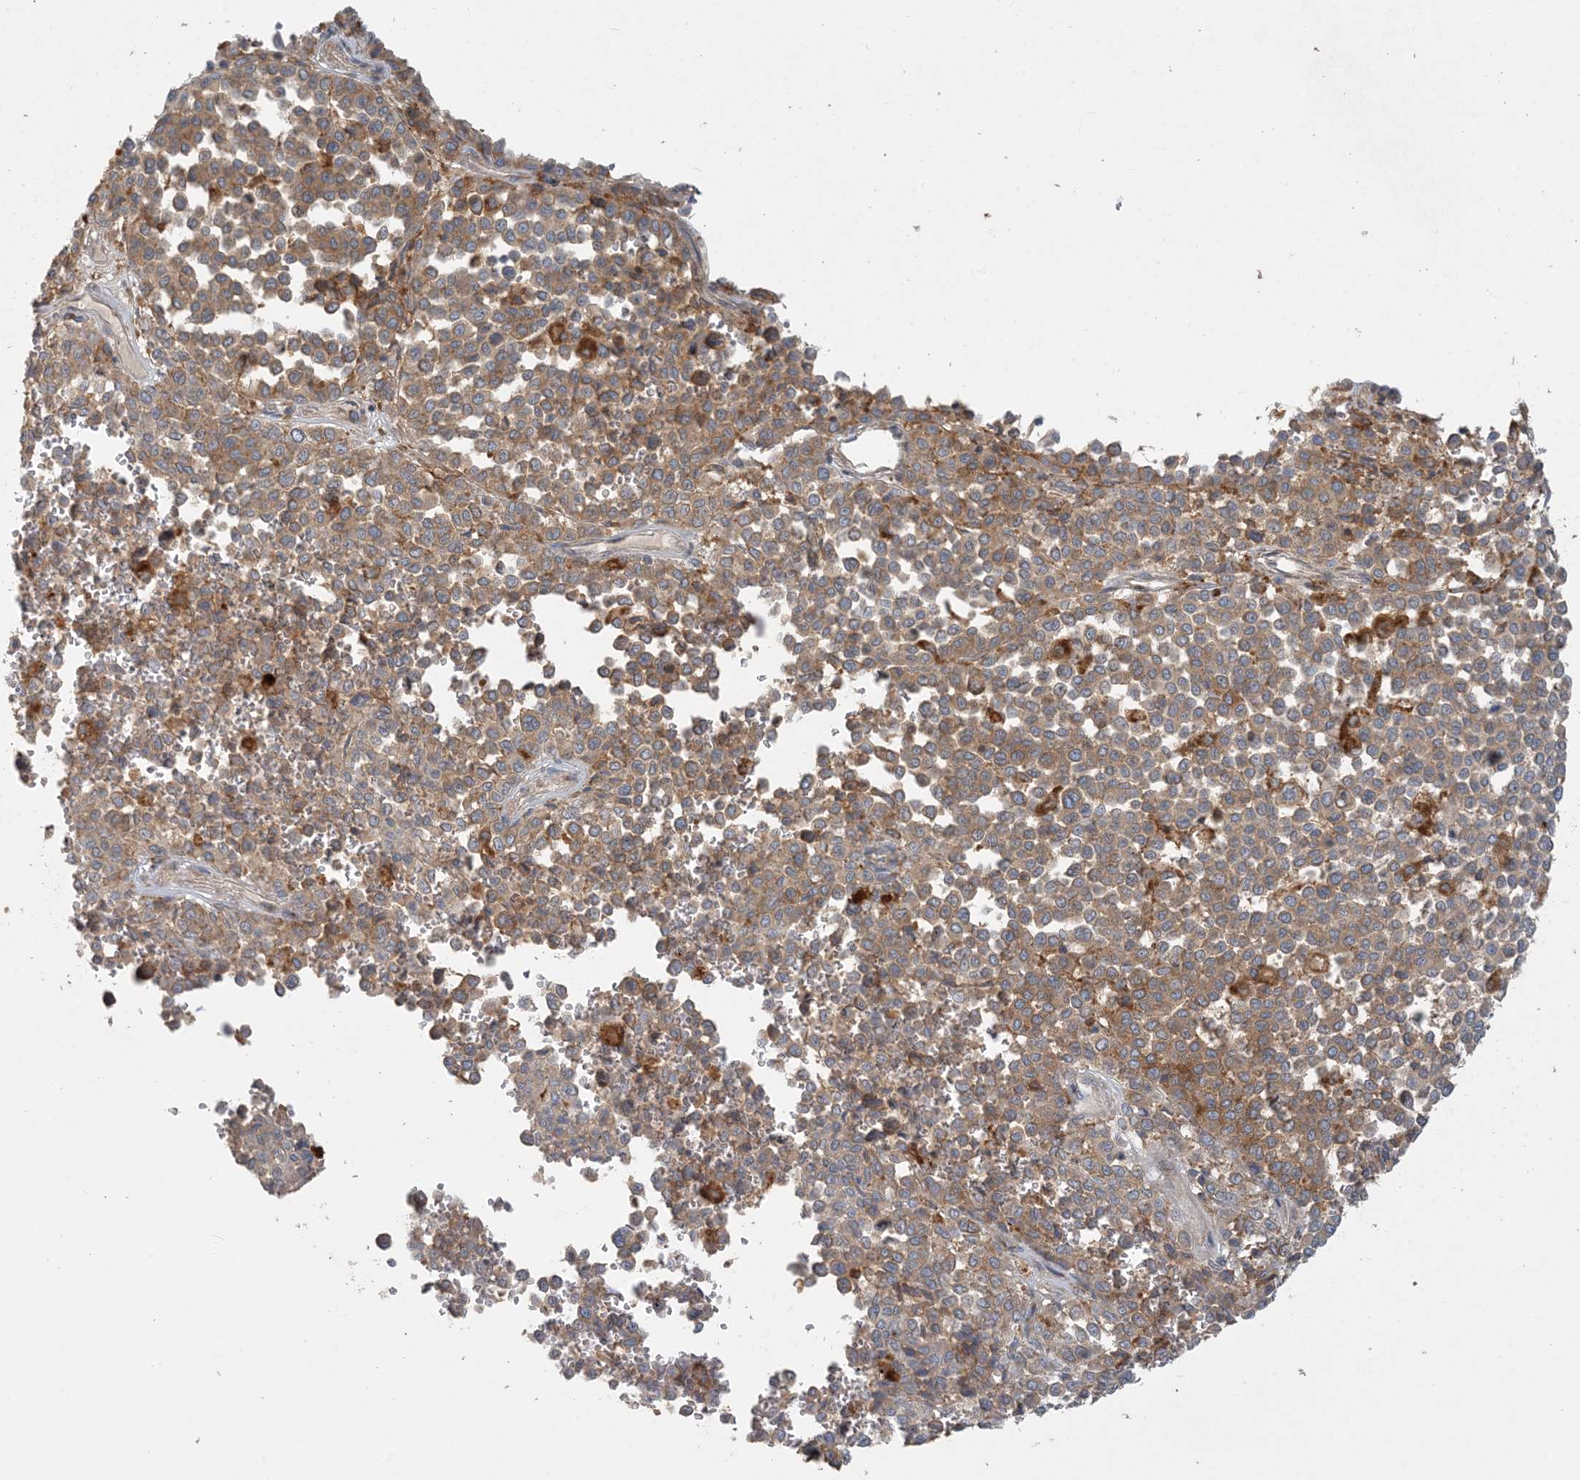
{"staining": {"intensity": "moderate", "quantity": ">75%", "location": "cytoplasmic/membranous"}, "tissue": "melanoma", "cell_type": "Tumor cells", "image_type": "cancer", "snomed": [{"axis": "morphology", "description": "Malignant melanoma, Metastatic site"}, {"axis": "topography", "description": "Pancreas"}], "caption": "Brown immunohistochemical staining in human malignant melanoma (metastatic site) reveals moderate cytoplasmic/membranous staining in about >75% of tumor cells.", "gene": "SPPL2A", "patient": {"sex": "female", "age": 30}}